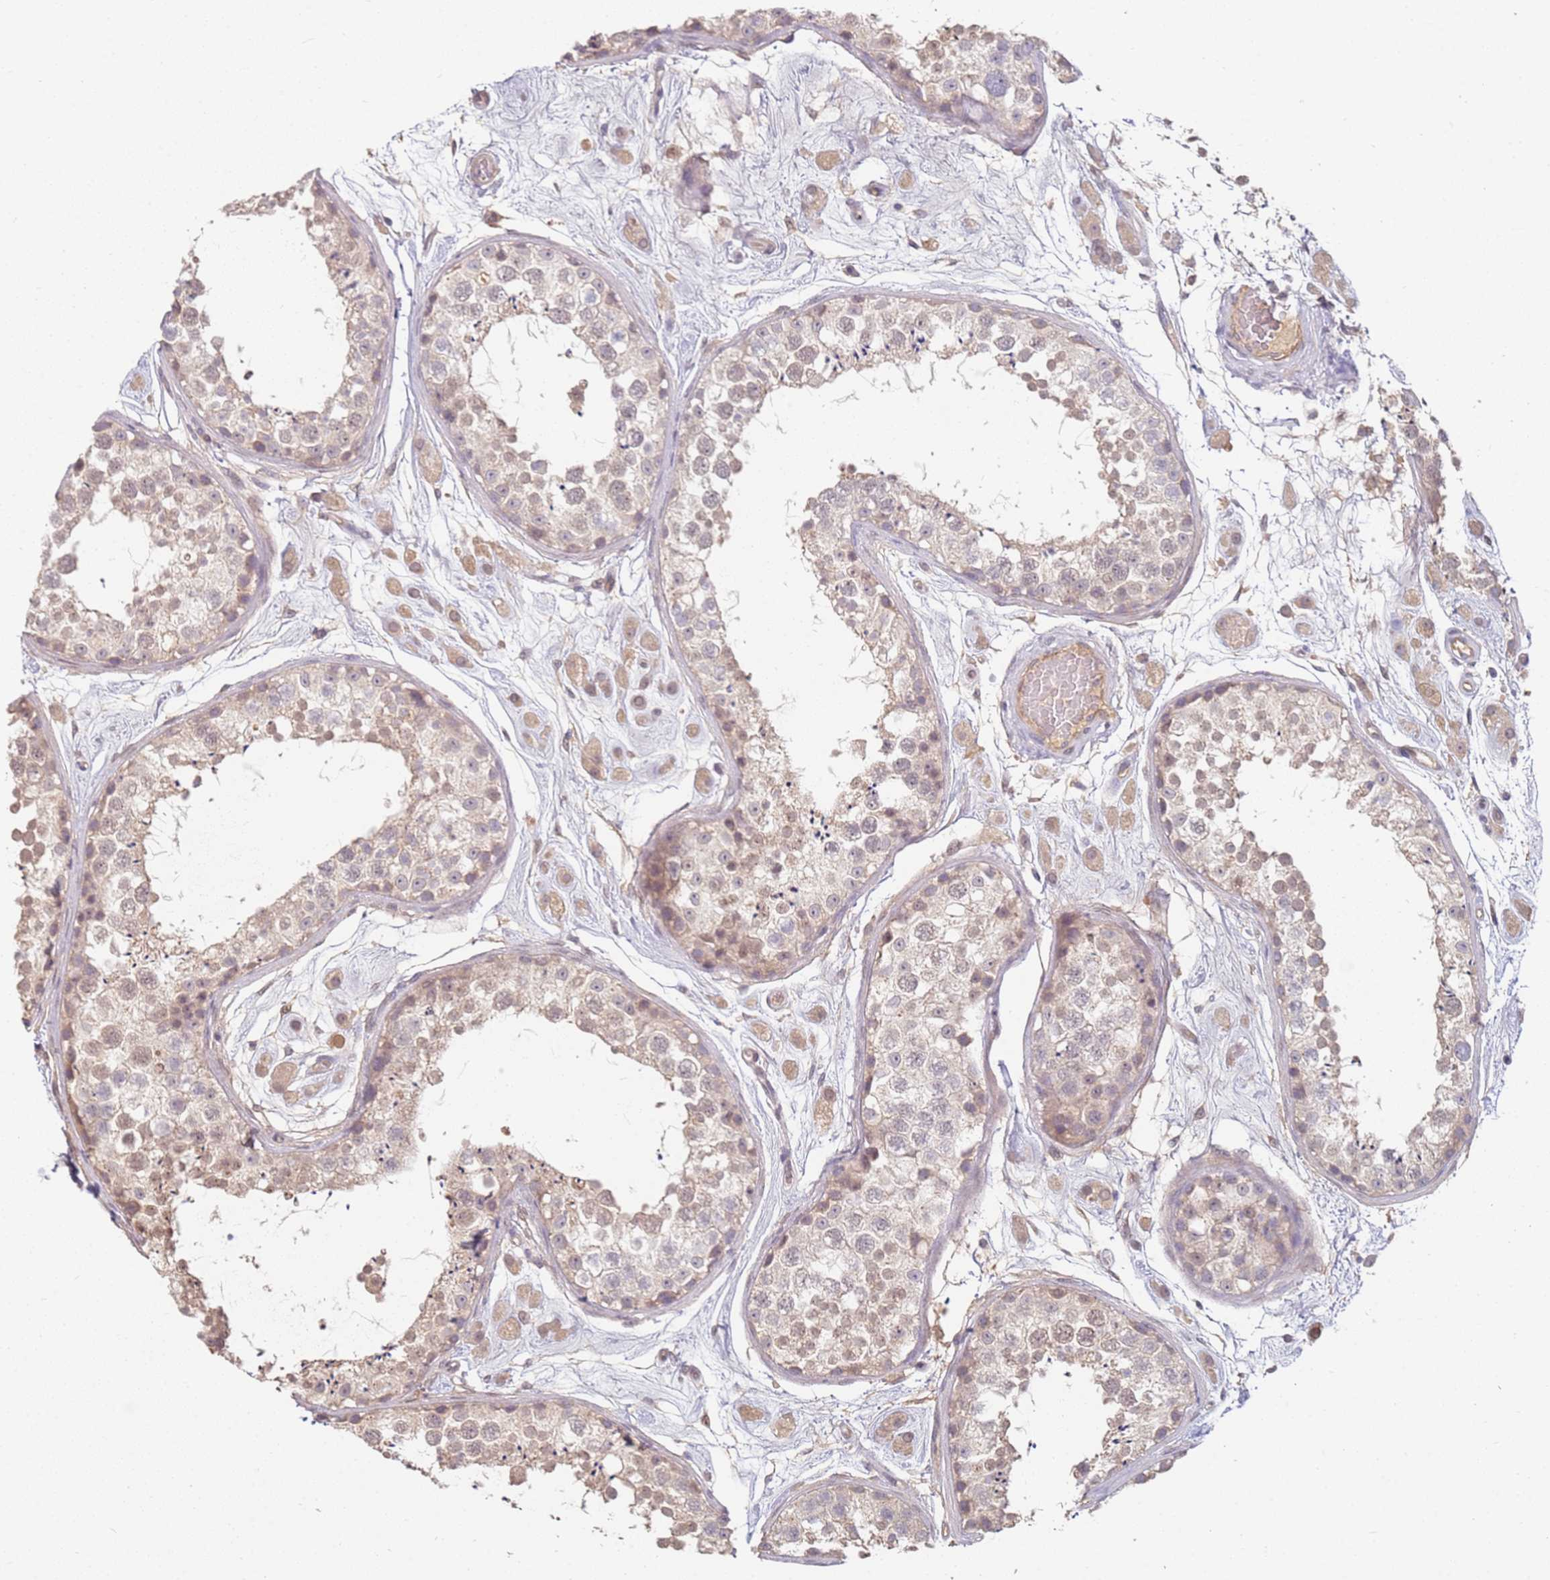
{"staining": {"intensity": "moderate", "quantity": "<25%", "location": "nuclear"}, "tissue": "testis", "cell_type": "Cells in seminiferous ducts", "image_type": "normal", "snomed": [{"axis": "morphology", "description": "Normal tissue, NOS"}, {"axis": "topography", "description": "Testis"}], "caption": "IHC of unremarkable testis demonstrates low levels of moderate nuclear expression in approximately <25% of cells in seminiferous ducts. The staining was performed using DAB to visualize the protein expression in brown, while the nuclei were stained in blue with hematoxylin (Magnification: 20x).", "gene": "WDR93", "patient": {"sex": "male", "age": 25}}